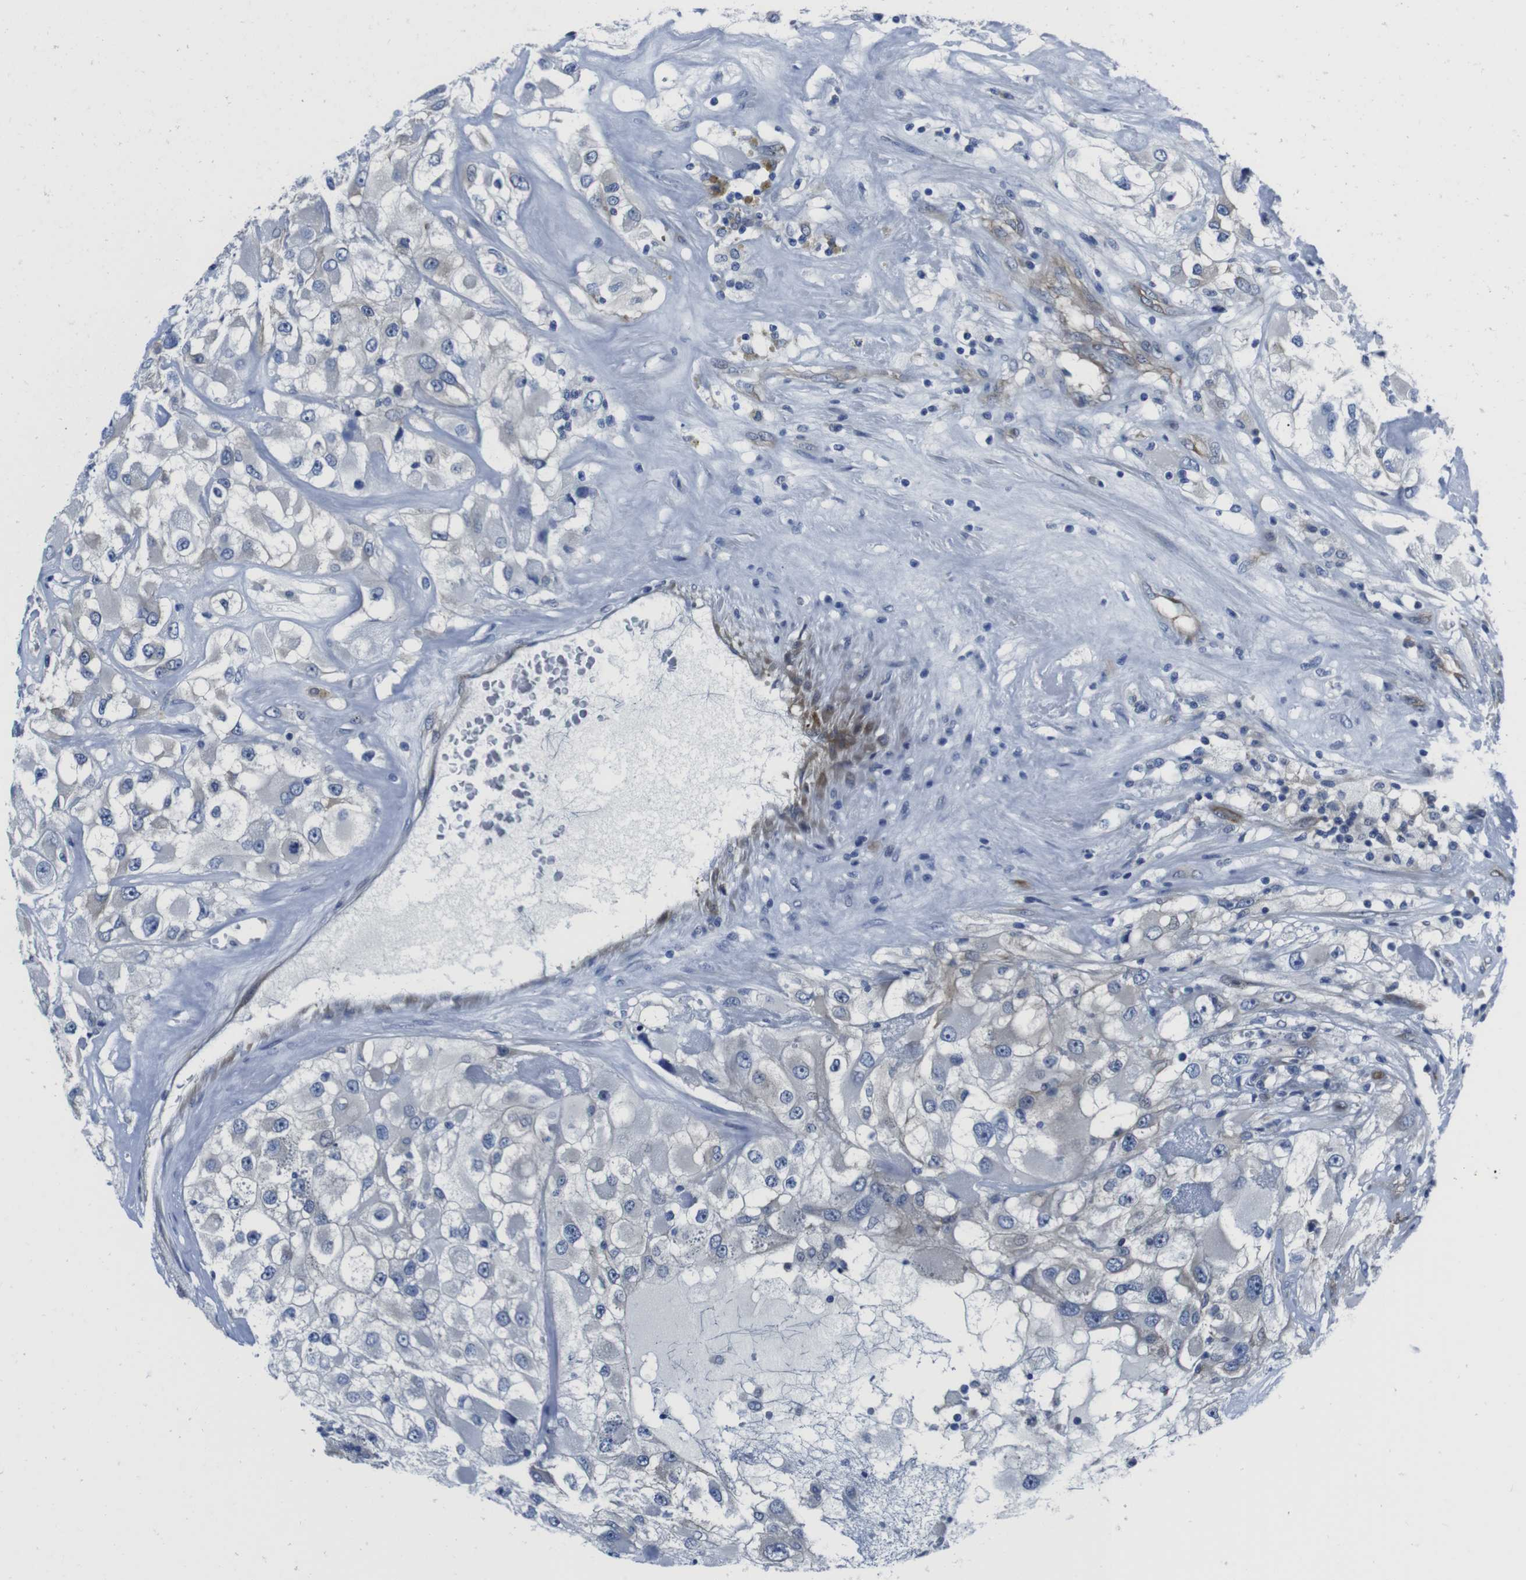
{"staining": {"intensity": "weak", "quantity": "<25%", "location": "cytoplasmic/membranous"}, "tissue": "renal cancer", "cell_type": "Tumor cells", "image_type": "cancer", "snomed": [{"axis": "morphology", "description": "Adenocarcinoma, NOS"}, {"axis": "topography", "description": "Kidney"}], "caption": "Tumor cells are negative for brown protein staining in renal cancer.", "gene": "EIF4A1", "patient": {"sex": "female", "age": 52}}